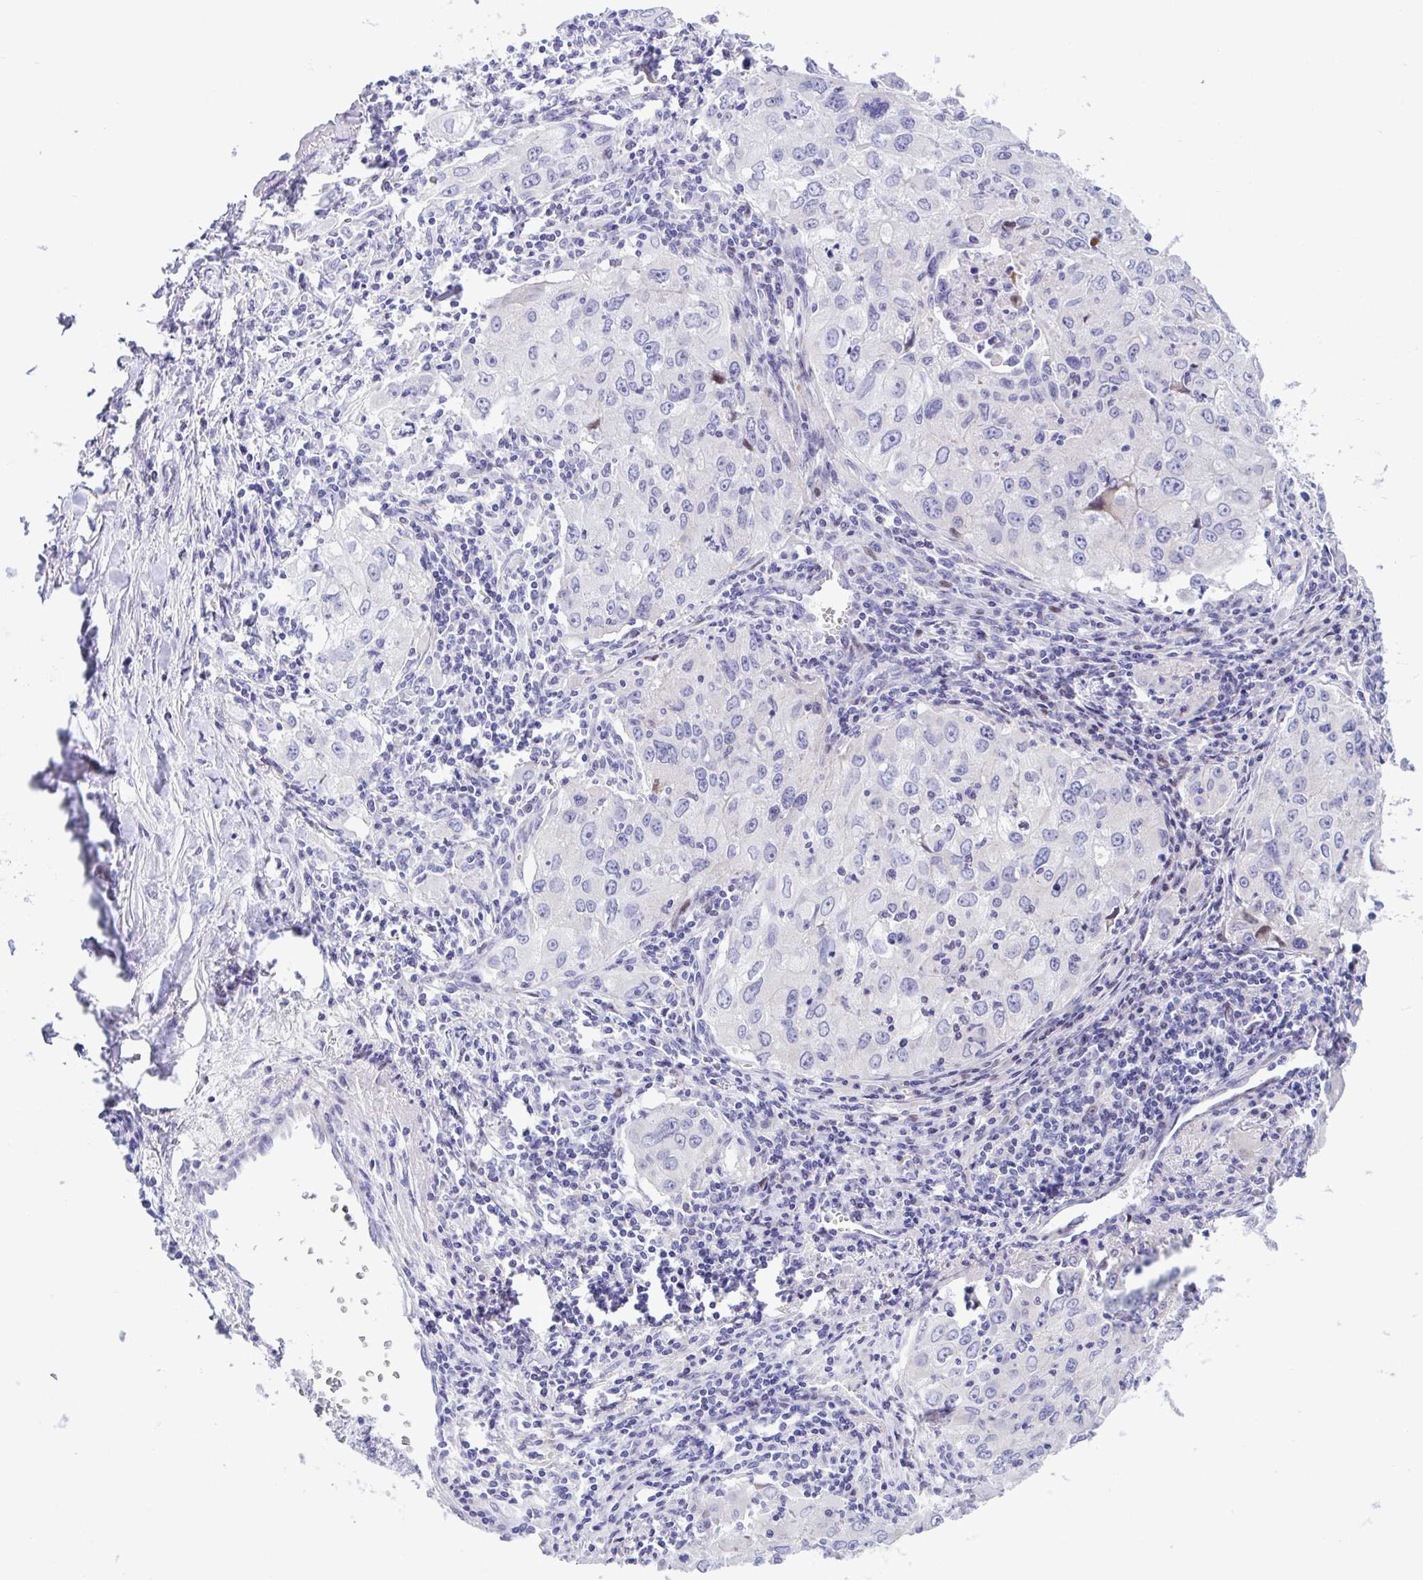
{"staining": {"intensity": "negative", "quantity": "none", "location": "none"}, "tissue": "lung cancer", "cell_type": "Tumor cells", "image_type": "cancer", "snomed": [{"axis": "morphology", "description": "Adenocarcinoma, NOS"}, {"axis": "morphology", "description": "Adenocarcinoma, metastatic, NOS"}, {"axis": "topography", "description": "Lymph node"}, {"axis": "topography", "description": "Lung"}], "caption": "Lung adenocarcinoma was stained to show a protein in brown. There is no significant positivity in tumor cells. Brightfield microscopy of immunohistochemistry stained with DAB (brown) and hematoxylin (blue), captured at high magnification.", "gene": "ZNF713", "patient": {"sex": "female", "age": 42}}